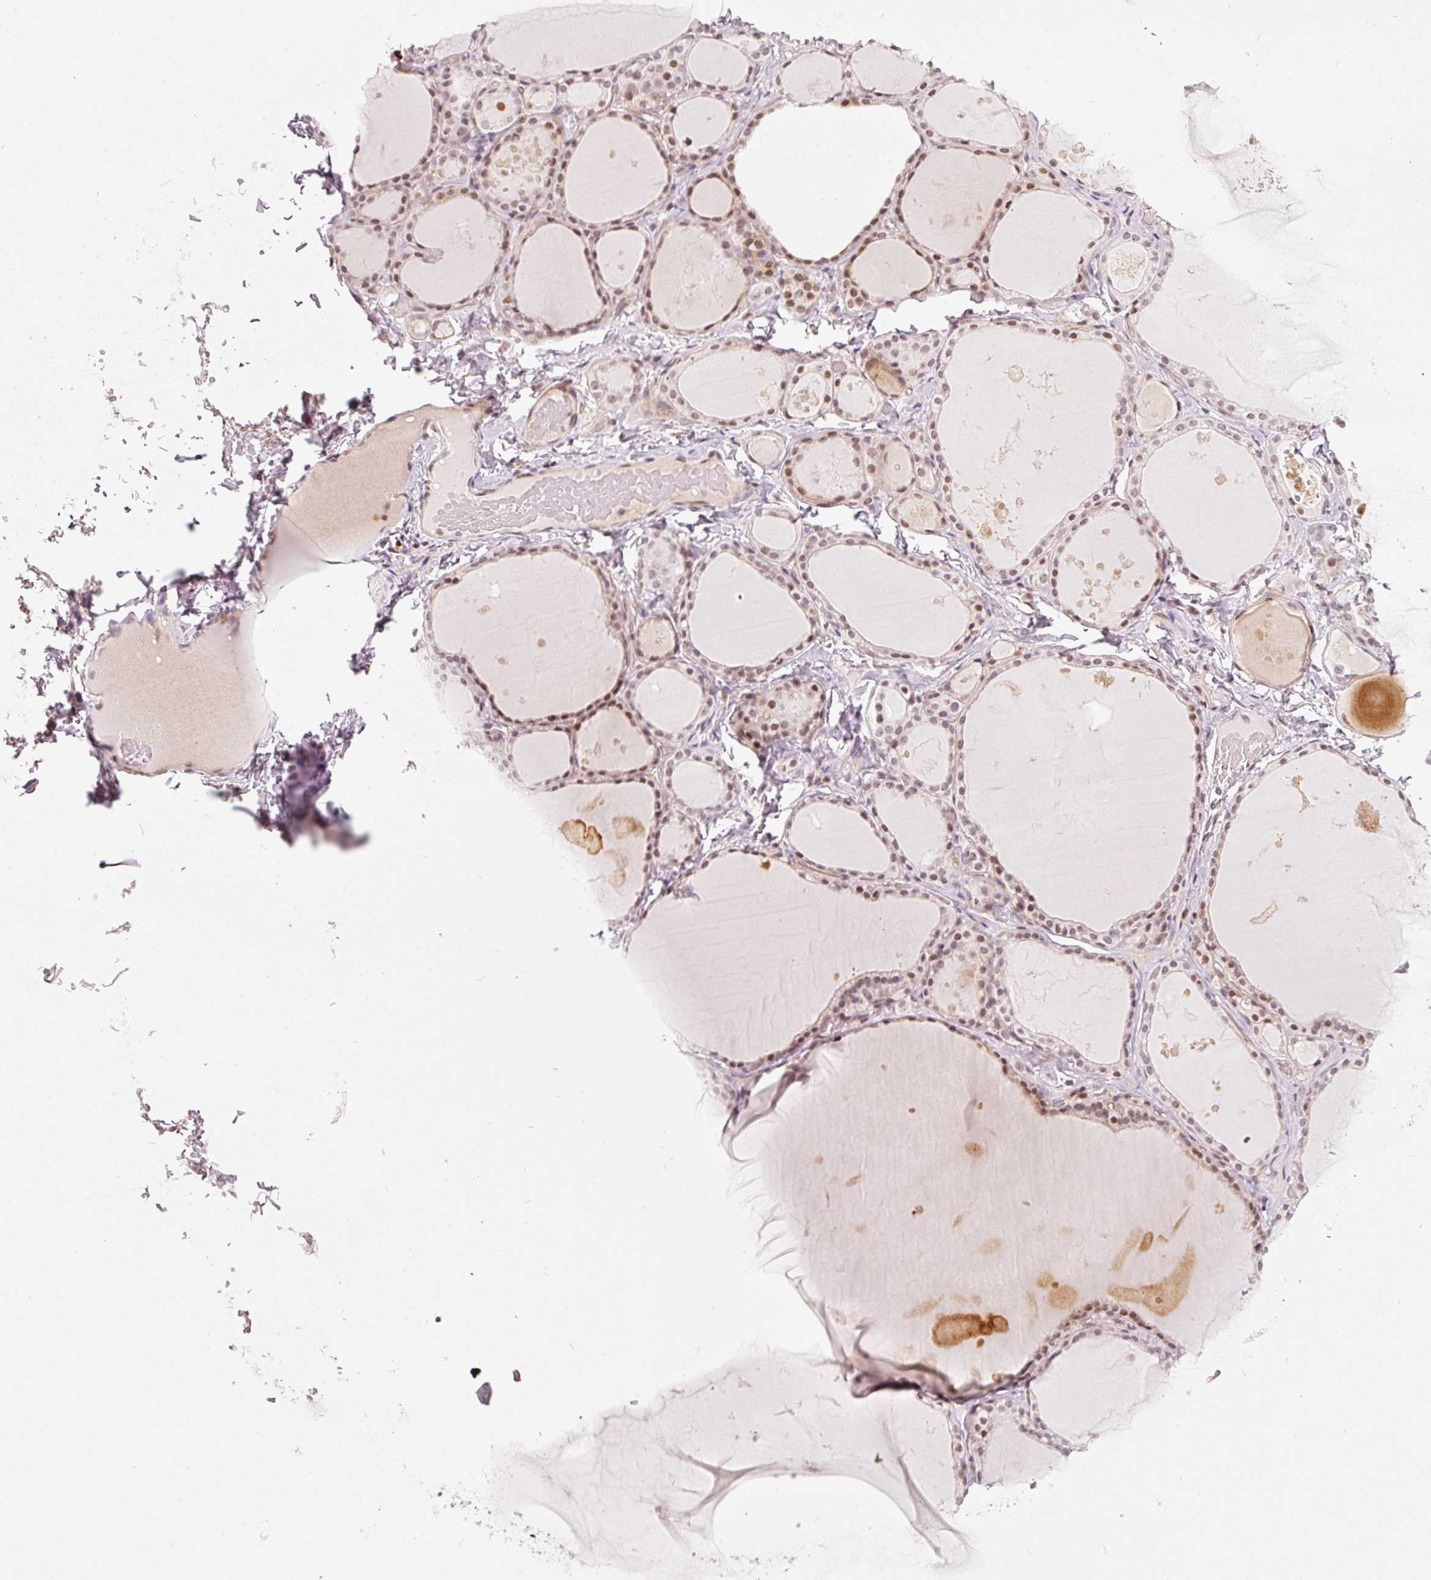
{"staining": {"intensity": "moderate", "quantity": ">75%", "location": "nuclear"}, "tissue": "thyroid gland", "cell_type": "Glandular cells", "image_type": "normal", "snomed": [{"axis": "morphology", "description": "Normal tissue, NOS"}, {"axis": "topography", "description": "Thyroid gland"}], "caption": "Moderate nuclear positivity for a protein is present in about >75% of glandular cells of normal thyroid gland using immunohistochemistry.", "gene": "MXRA8", "patient": {"sex": "male", "age": 56}}